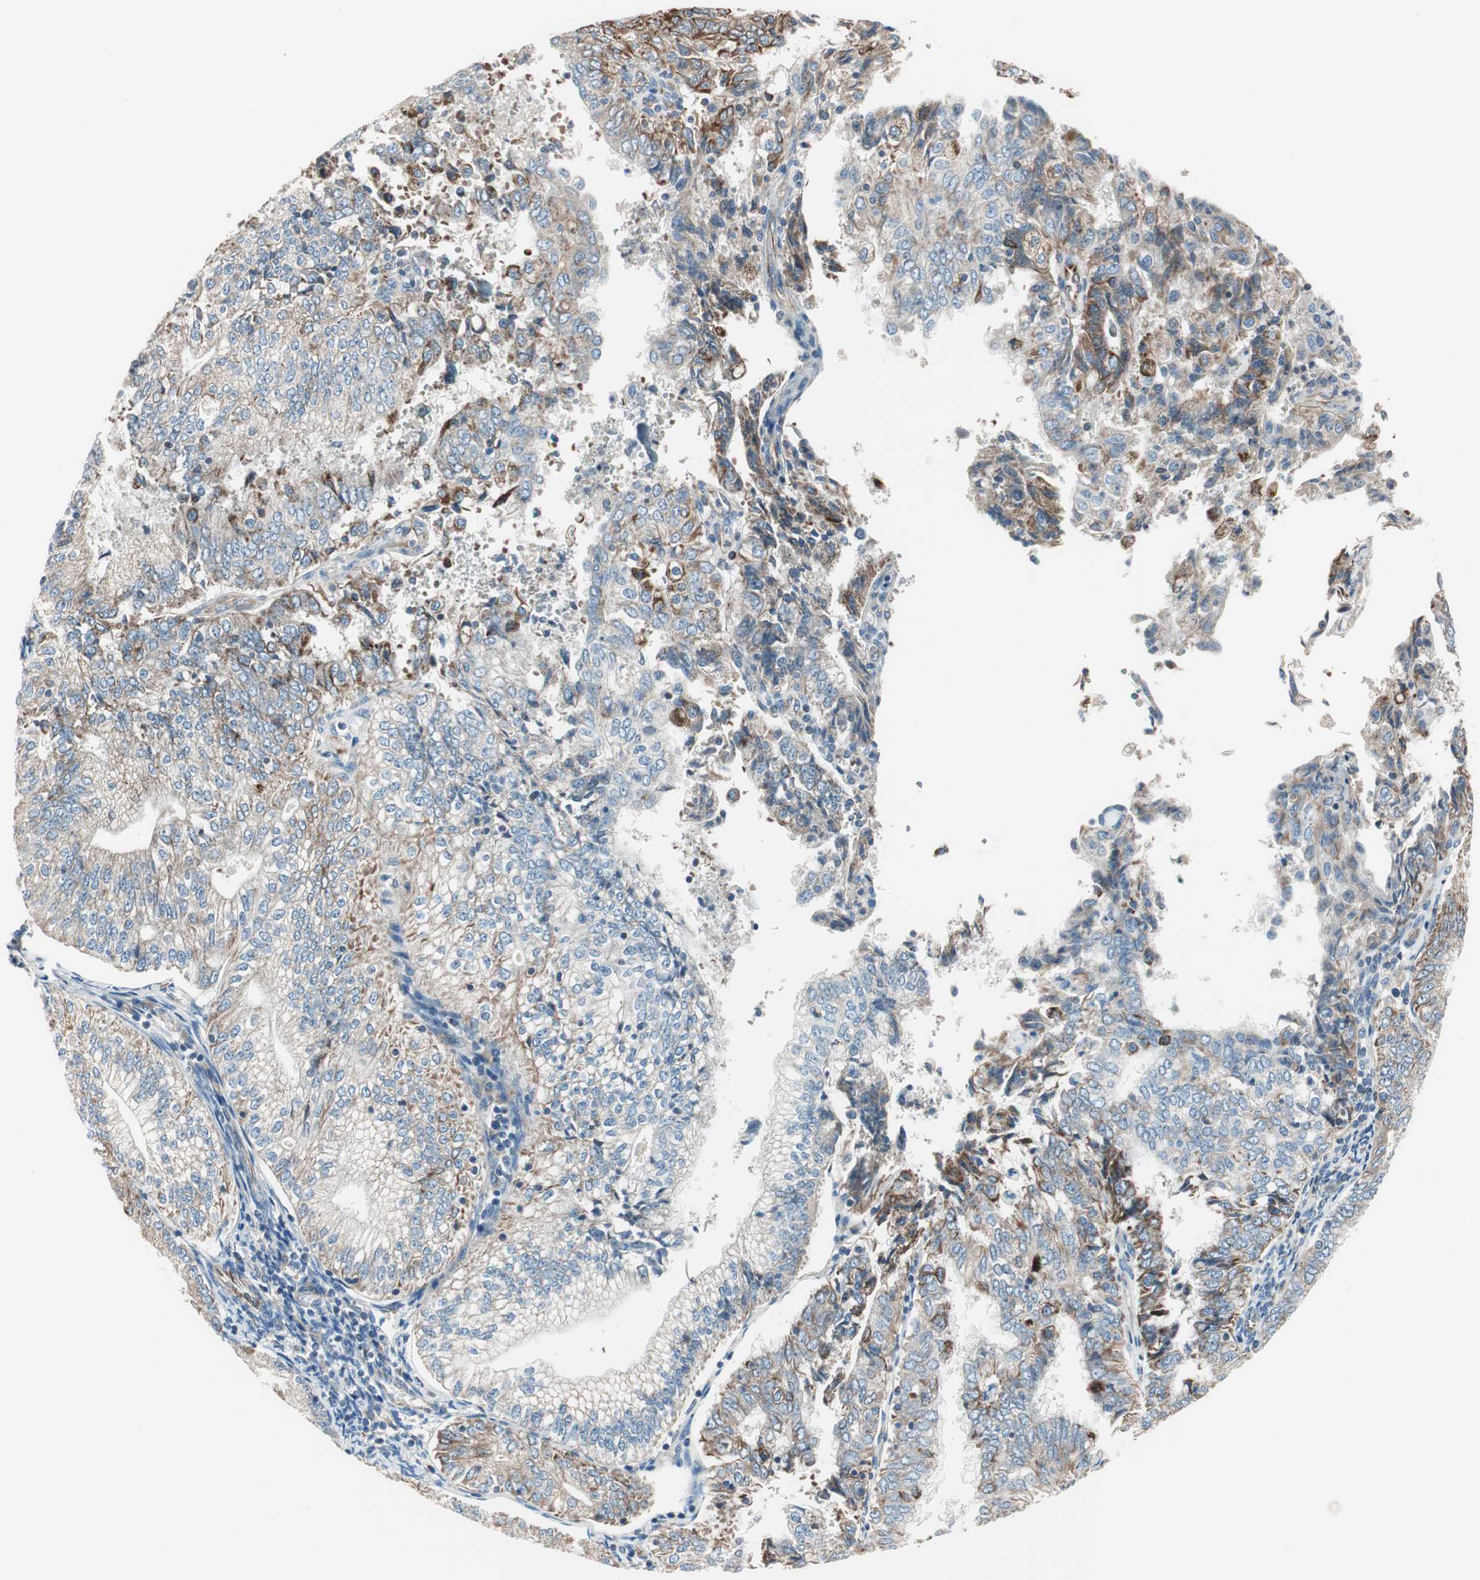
{"staining": {"intensity": "weak", "quantity": "25%-75%", "location": "cytoplasmic/membranous"}, "tissue": "endometrial cancer", "cell_type": "Tumor cells", "image_type": "cancer", "snomed": [{"axis": "morphology", "description": "Adenocarcinoma, NOS"}, {"axis": "topography", "description": "Endometrium"}], "caption": "This is a photomicrograph of IHC staining of adenocarcinoma (endometrial), which shows weak expression in the cytoplasmic/membranous of tumor cells.", "gene": "SRCIN1", "patient": {"sex": "female", "age": 69}}